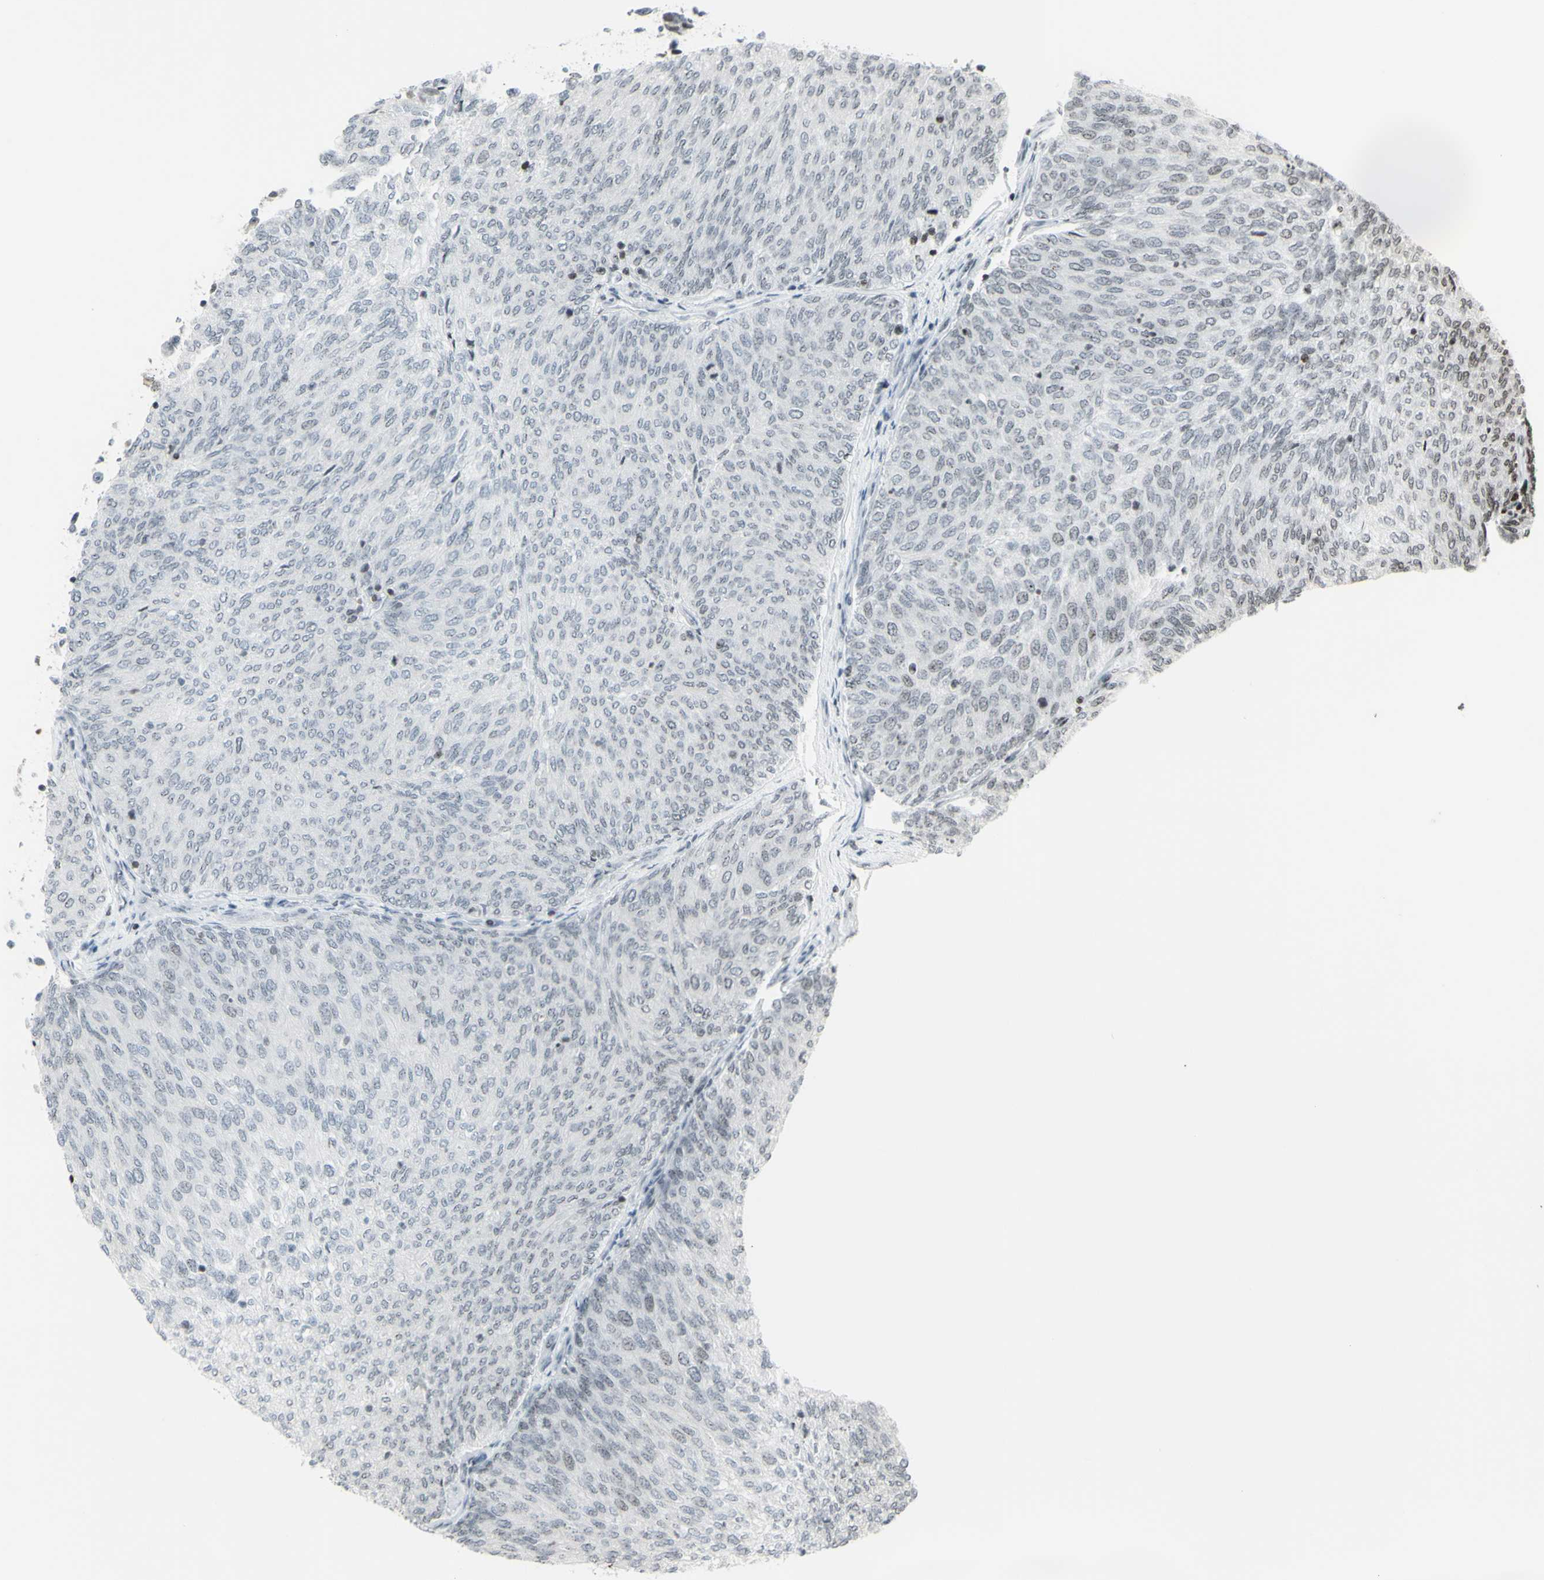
{"staining": {"intensity": "negative", "quantity": "none", "location": "none"}, "tissue": "urothelial cancer", "cell_type": "Tumor cells", "image_type": "cancer", "snomed": [{"axis": "morphology", "description": "Urothelial carcinoma, Low grade"}, {"axis": "topography", "description": "Urinary bladder"}], "caption": "Tumor cells show no significant staining in urothelial cancer.", "gene": "SUPT6H", "patient": {"sex": "female", "age": 79}}